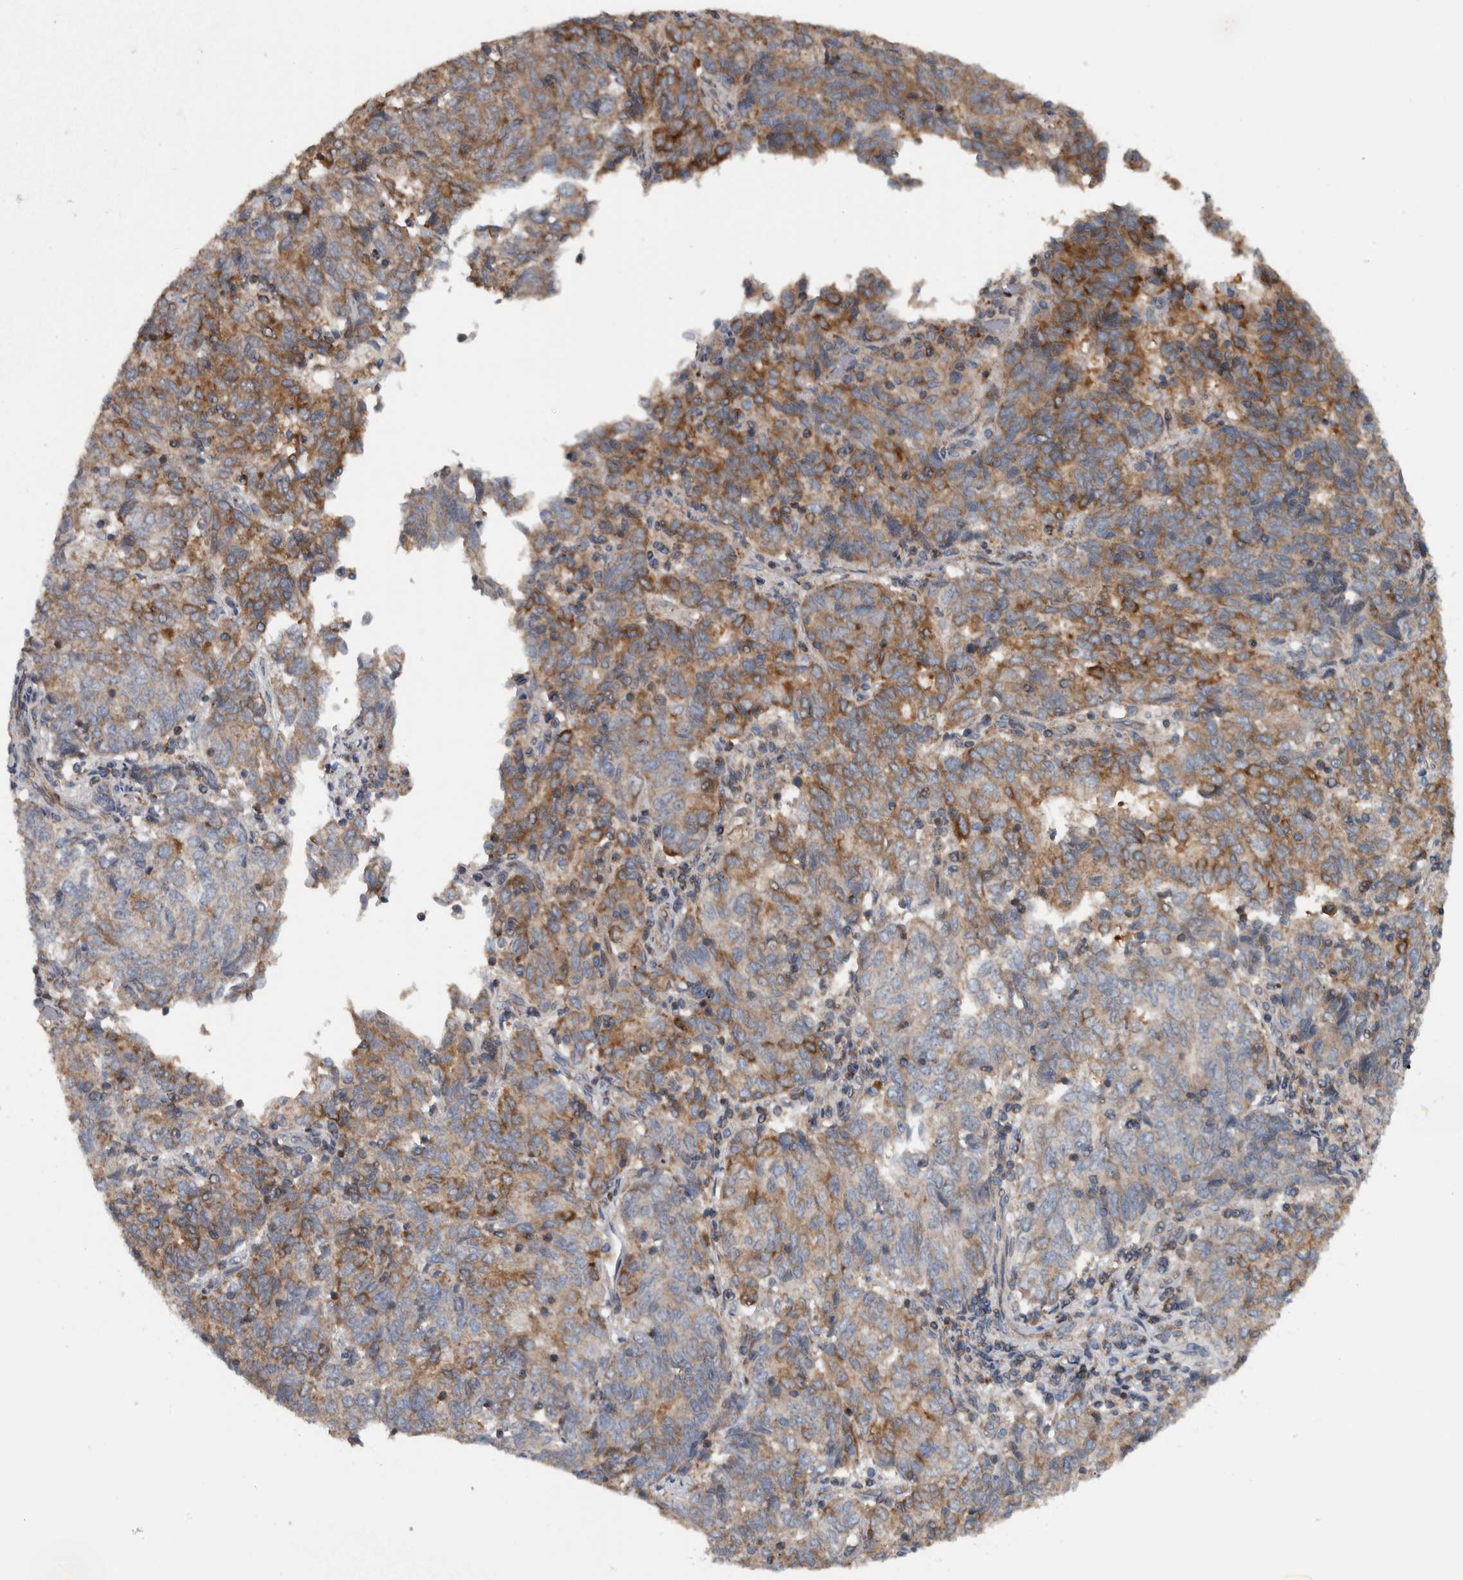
{"staining": {"intensity": "moderate", "quantity": "25%-75%", "location": "cytoplasmic/membranous"}, "tissue": "endometrial cancer", "cell_type": "Tumor cells", "image_type": "cancer", "snomed": [{"axis": "morphology", "description": "Adenocarcinoma, NOS"}, {"axis": "topography", "description": "Endometrium"}], "caption": "This image reveals immunohistochemistry staining of adenocarcinoma (endometrial), with medium moderate cytoplasmic/membranous positivity in about 25%-75% of tumor cells.", "gene": "BAIAP2L1", "patient": {"sex": "female", "age": 80}}